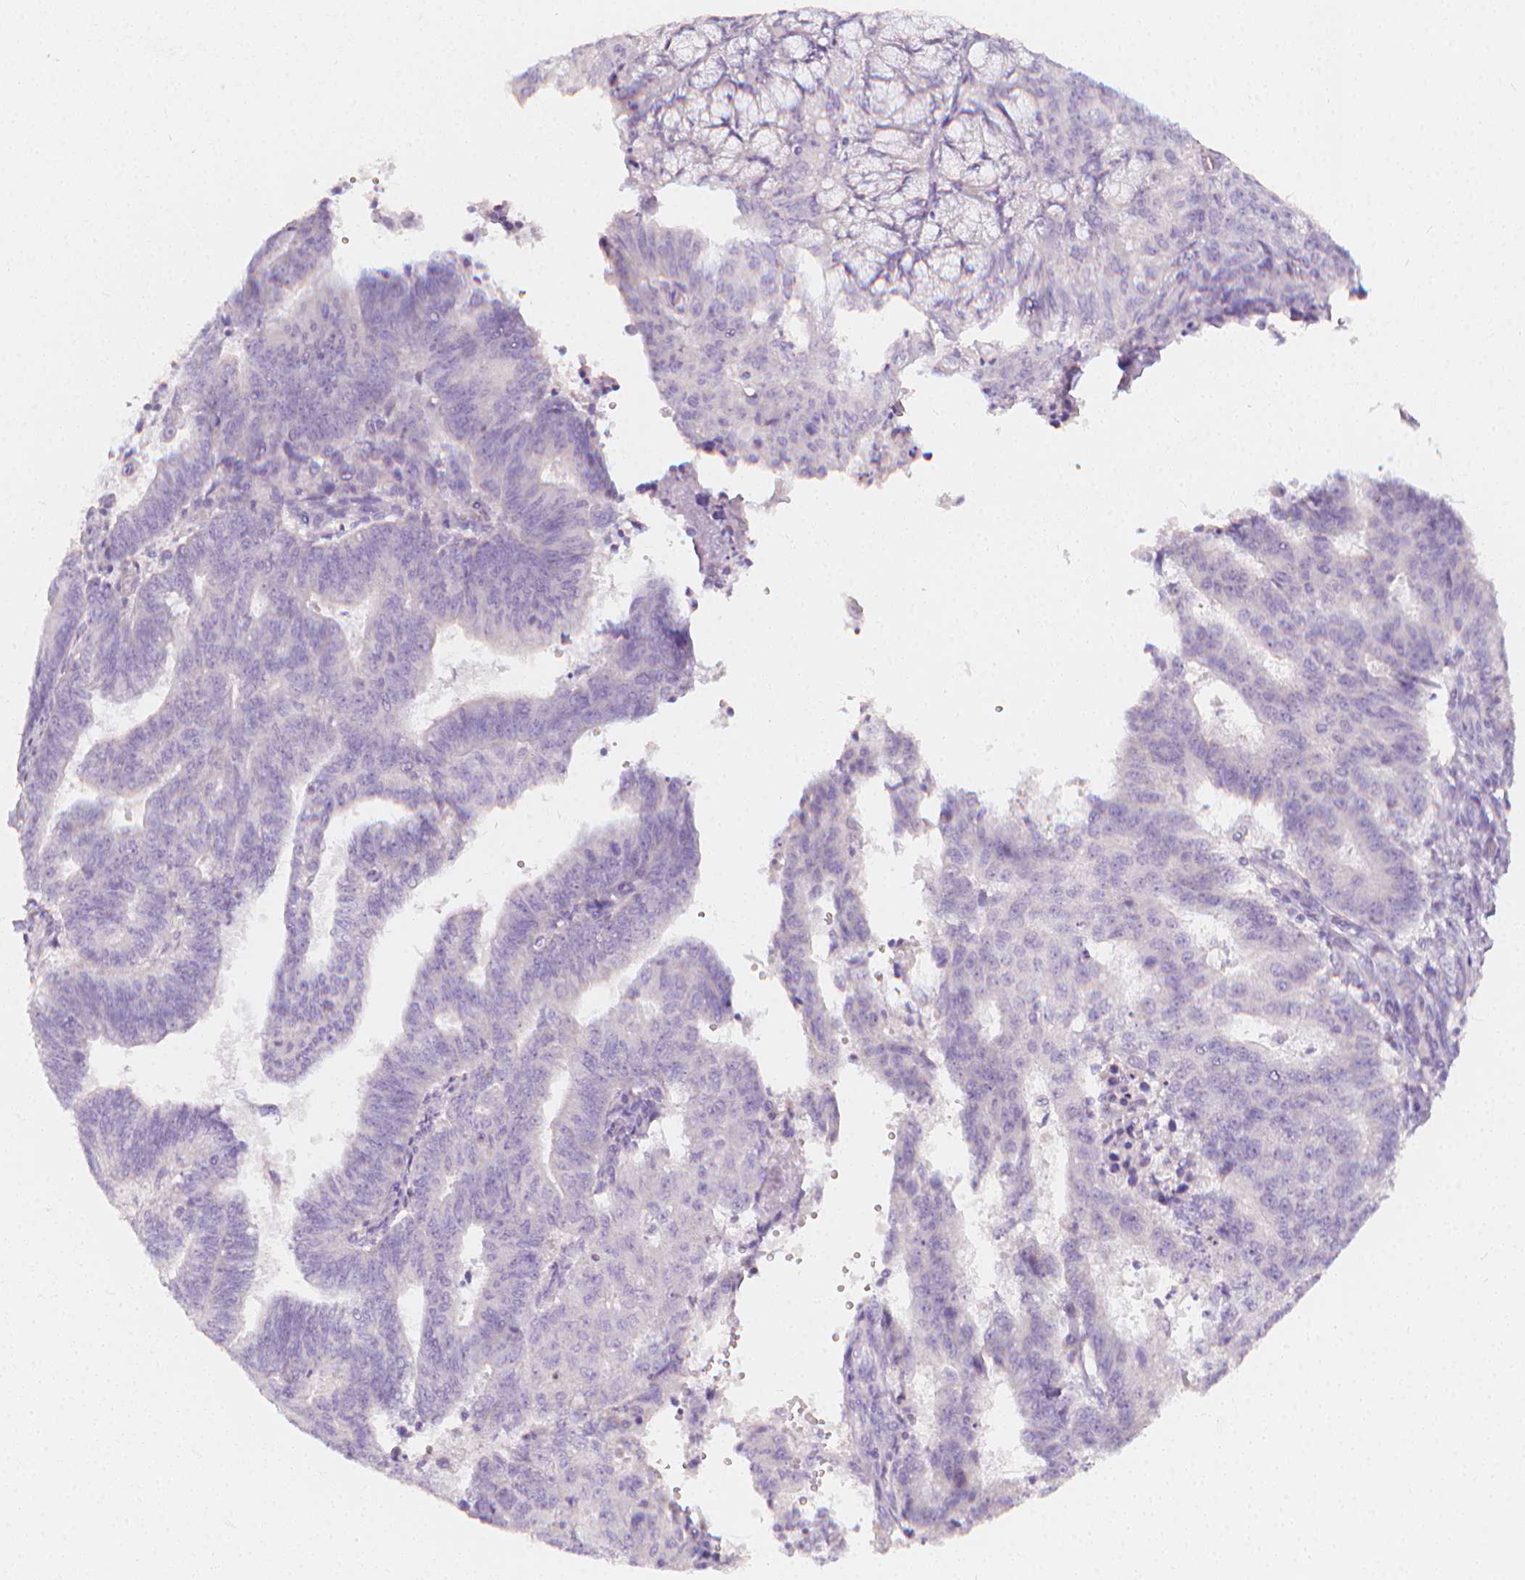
{"staining": {"intensity": "negative", "quantity": "none", "location": "none"}, "tissue": "endometrial cancer", "cell_type": "Tumor cells", "image_type": "cancer", "snomed": [{"axis": "morphology", "description": "Adenocarcinoma, NOS"}, {"axis": "topography", "description": "Endometrium"}], "caption": "The photomicrograph shows no significant expression in tumor cells of endometrial cancer.", "gene": "RBFOX1", "patient": {"sex": "female", "age": 82}}